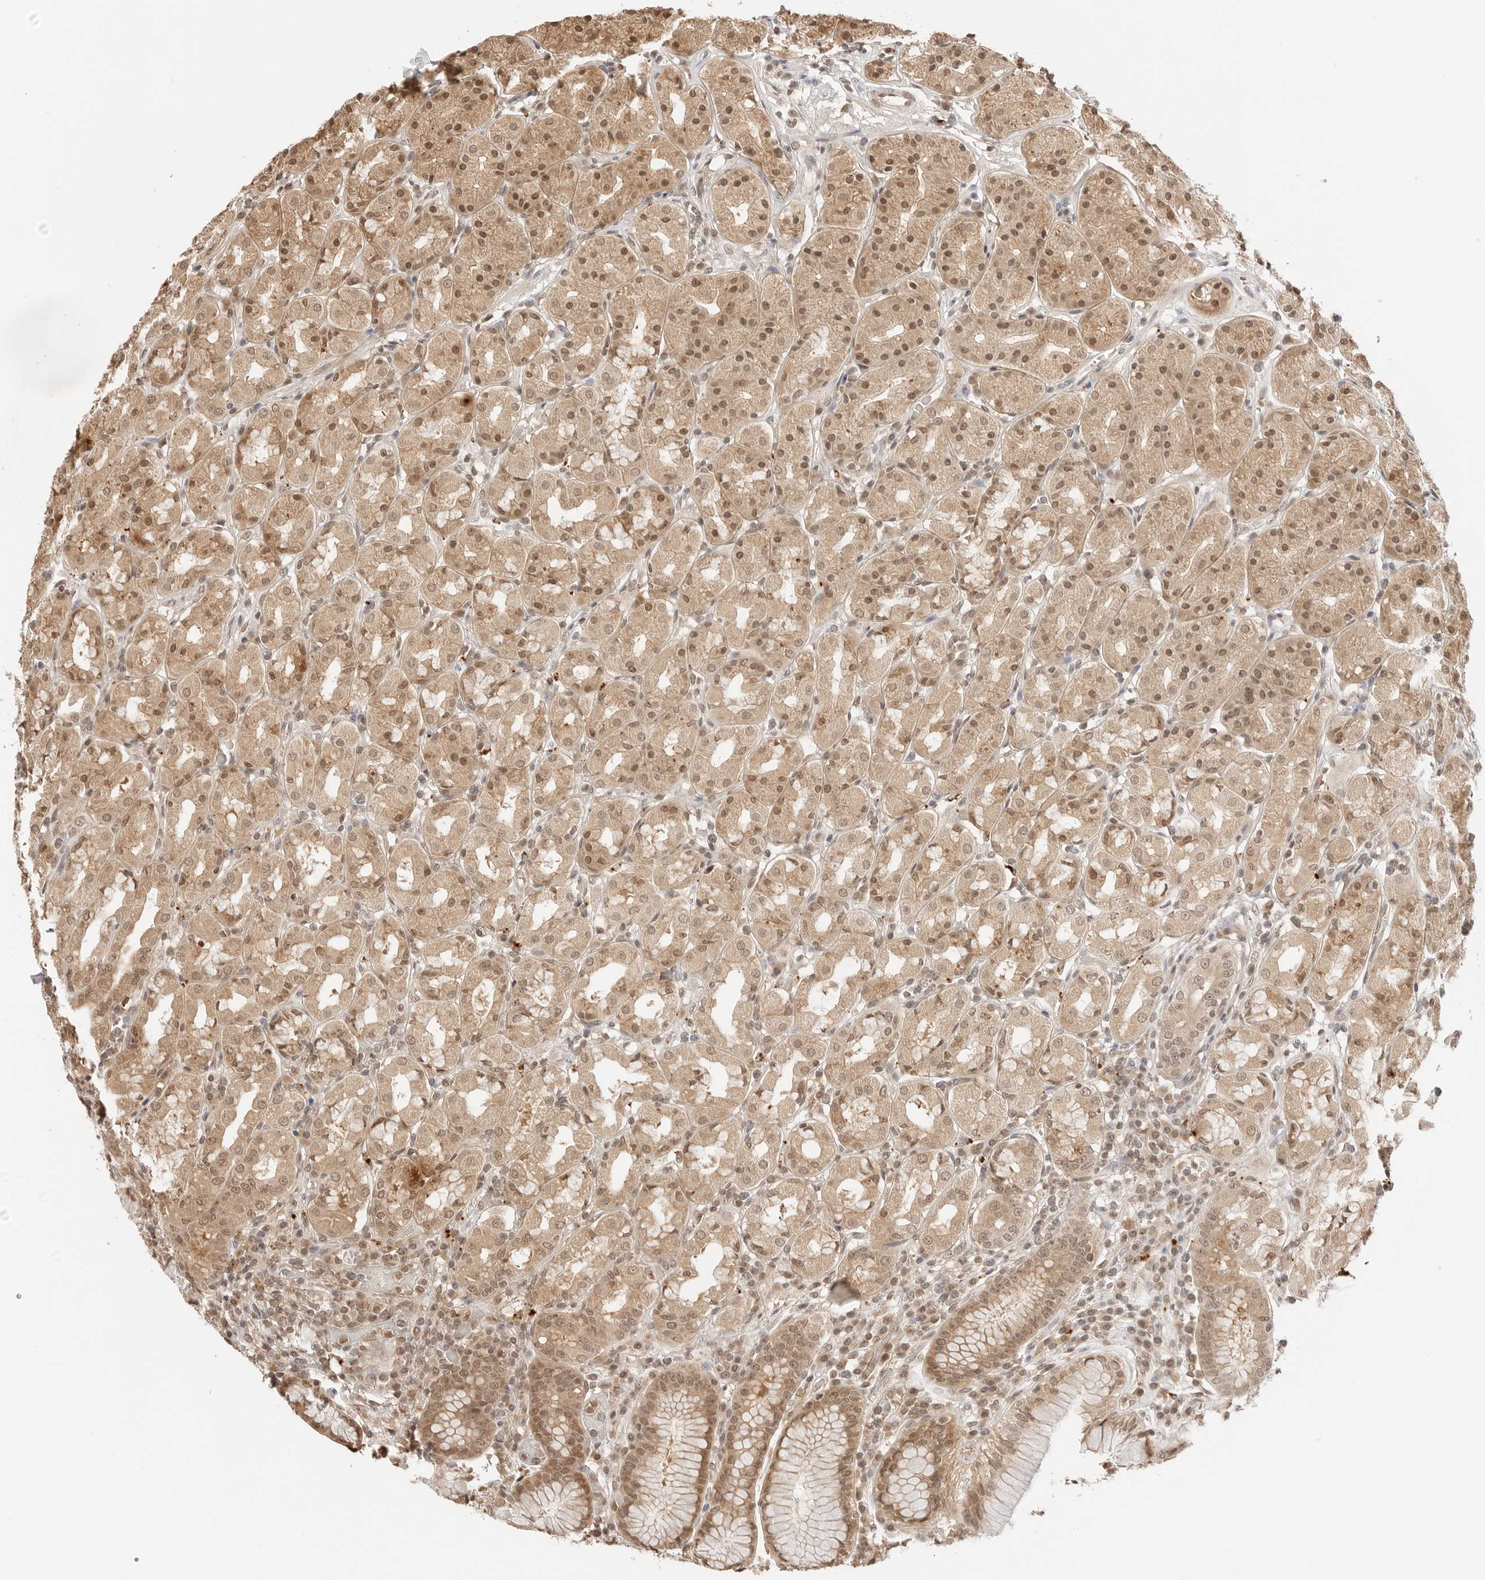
{"staining": {"intensity": "moderate", "quantity": ">75%", "location": "cytoplasmic/membranous,nuclear"}, "tissue": "stomach", "cell_type": "Glandular cells", "image_type": "normal", "snomed": [{"axis": "morphology", "description": "Normal tissue, NOS"}, {"axis": "topography", "description": "Stomach, lower"}], "caption": "Stomach stained with a brown dye shows moderate cytoplasmic/membranous,nuclear positive staining in approximately >75% of glandular cells.", "gene": "GPR34", "patient": {"sex": "female", "age": 56}}